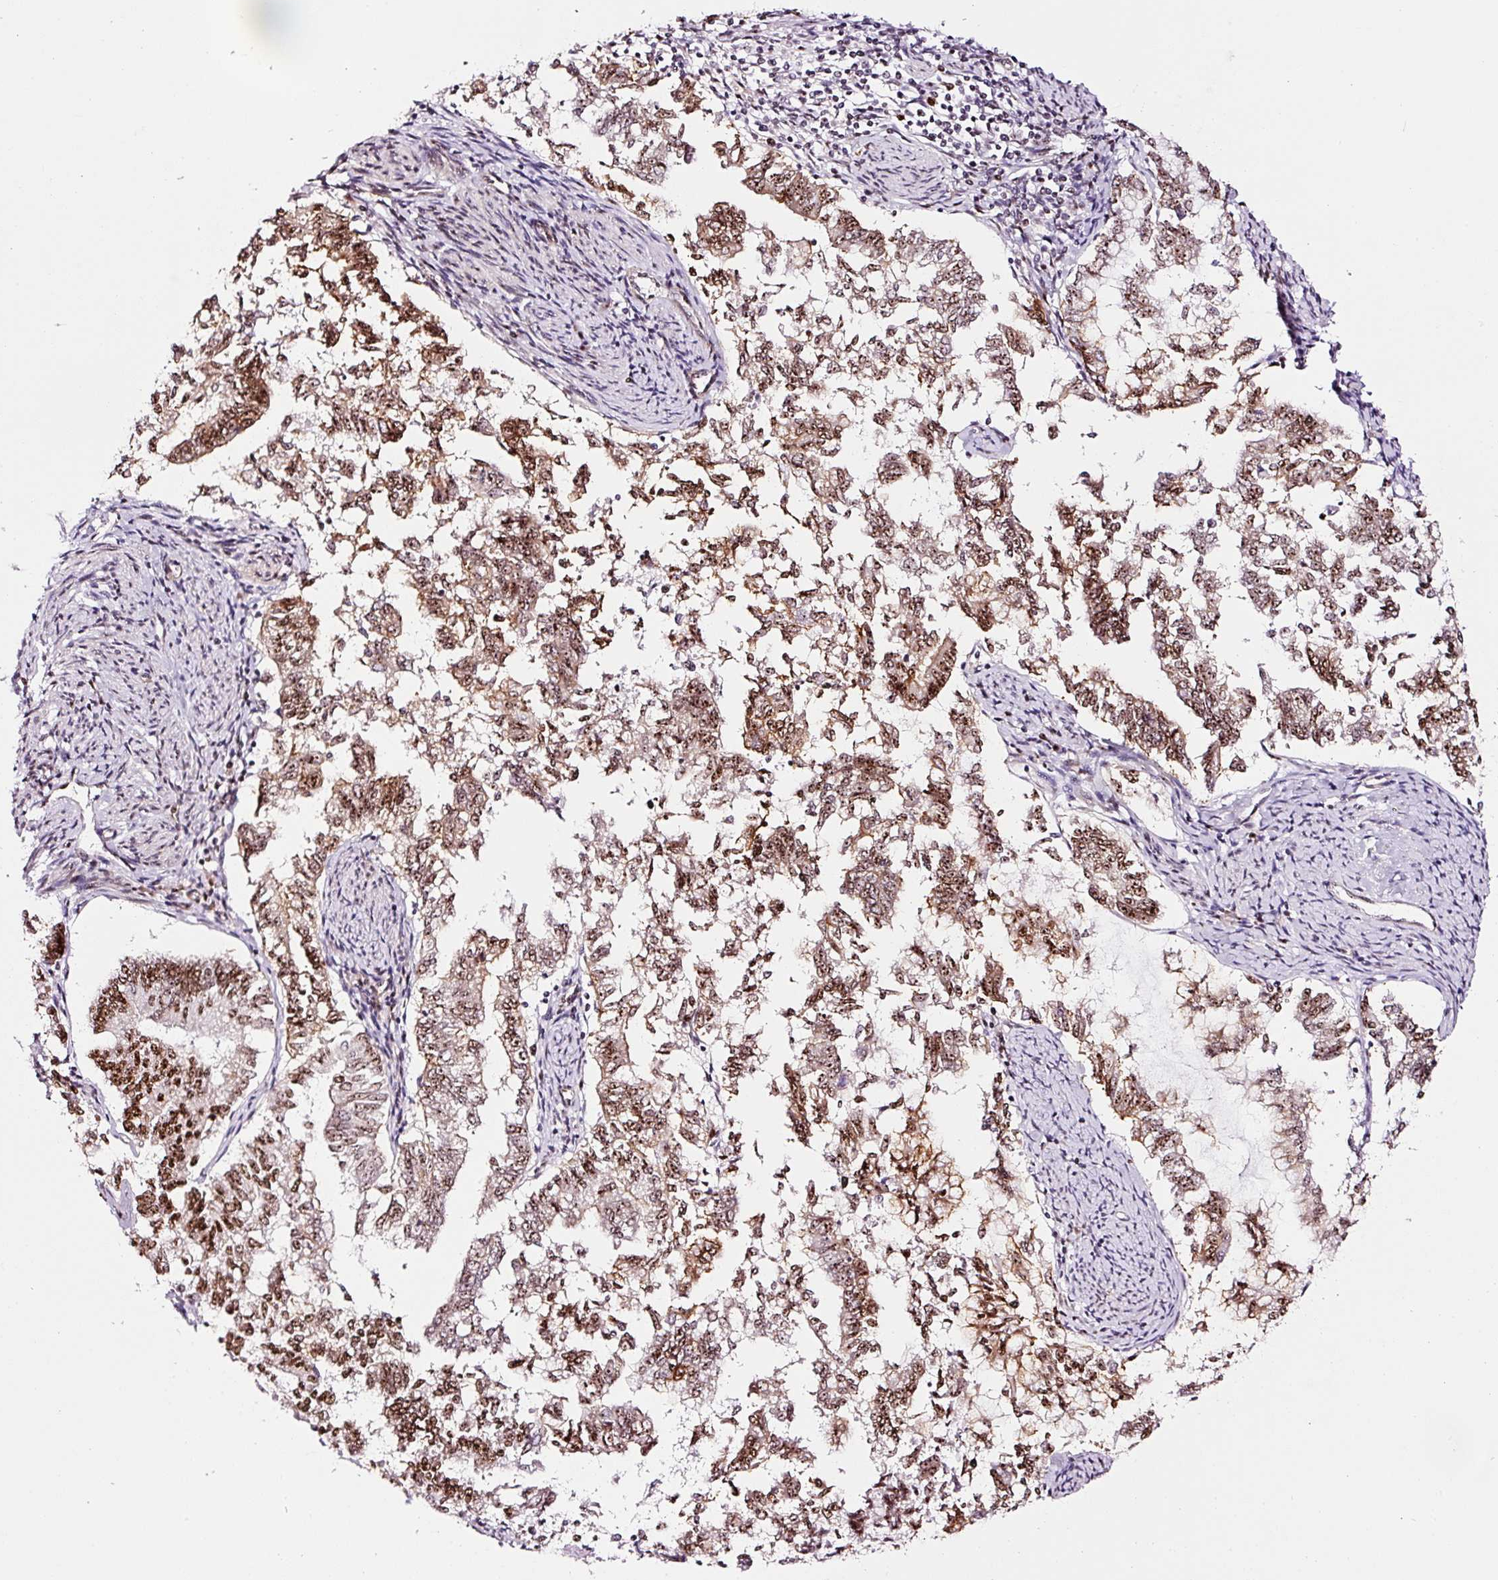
{"staining": {"intensity": "moderate", "quantity": ">75%", "location": "cytoplasmic/membranous,nuclear"}, "tissue": "endometrial cancer", "cell_type": "Tumor cells", "image_type": "cancer", "snomed": [{"axis": "morphology", "description": "Adenocarcinoma, NOS"}, {"axis": "topography", "description": "Endometrium"}], "caption": "Moderate cytoplasmic/membranous and nuclear staining for a protein is present in about >75% of tumor cells of adenocarcinoma (endometrial) using IHC.", "gene": "GNL3", "patient": {"sex": "female", "age": 79}}